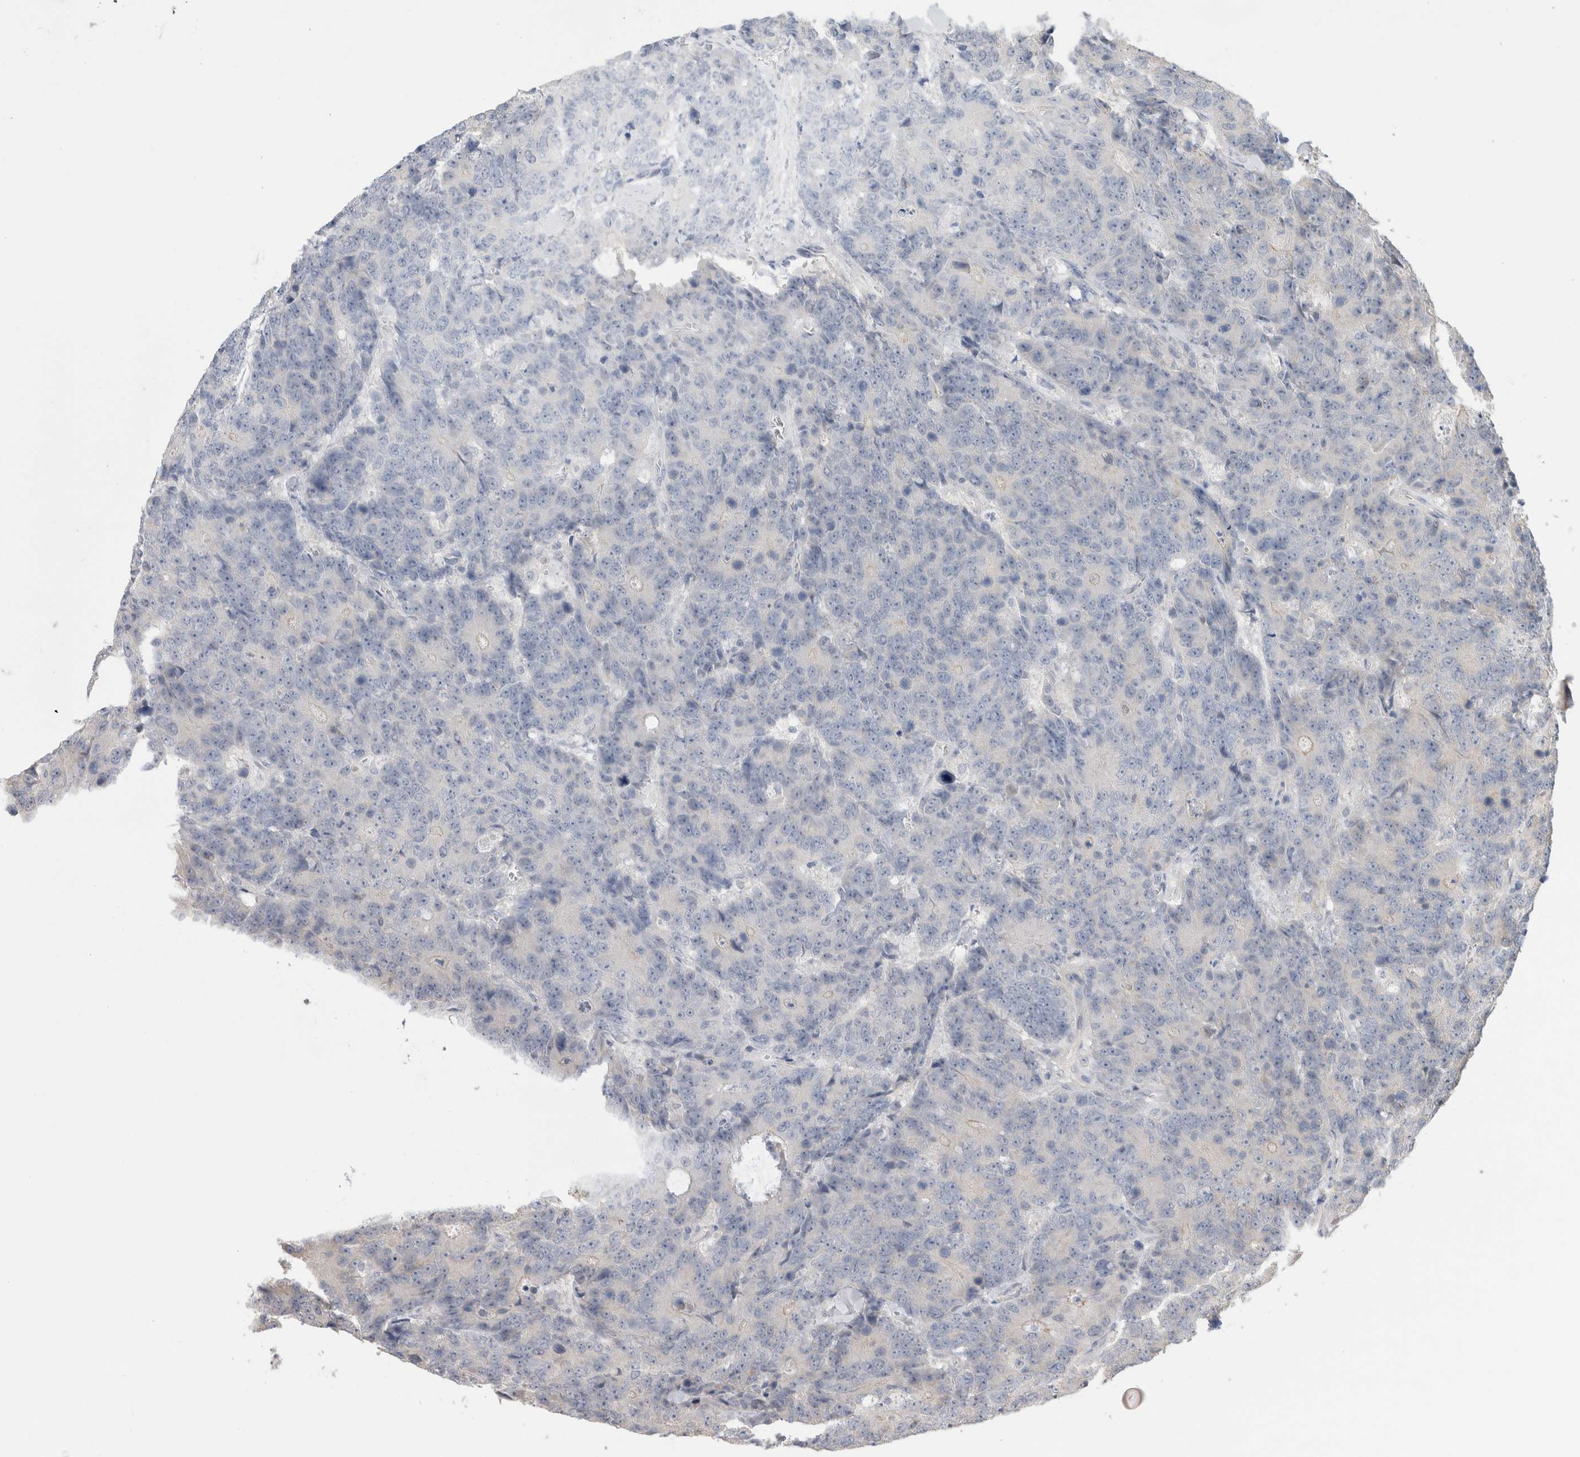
{"staining": {"intensity": "negative", "quantity": "none", "location": "none"}, "tissue": "colorectal cancer", "cell_type": "Tumor cells", "image_type": "cancer", "snomed": [{"axis": "morphology", "description": "Adenocarcinoma, NOS"}, {"axis": "topography", "description": "Colon"}], "caption": "The photomicrograph shows no significant expression in tumor cells of colorectal adenocarcinoma.", "gene": "DMD", "patient": {"sex": "female", "age": 86}}